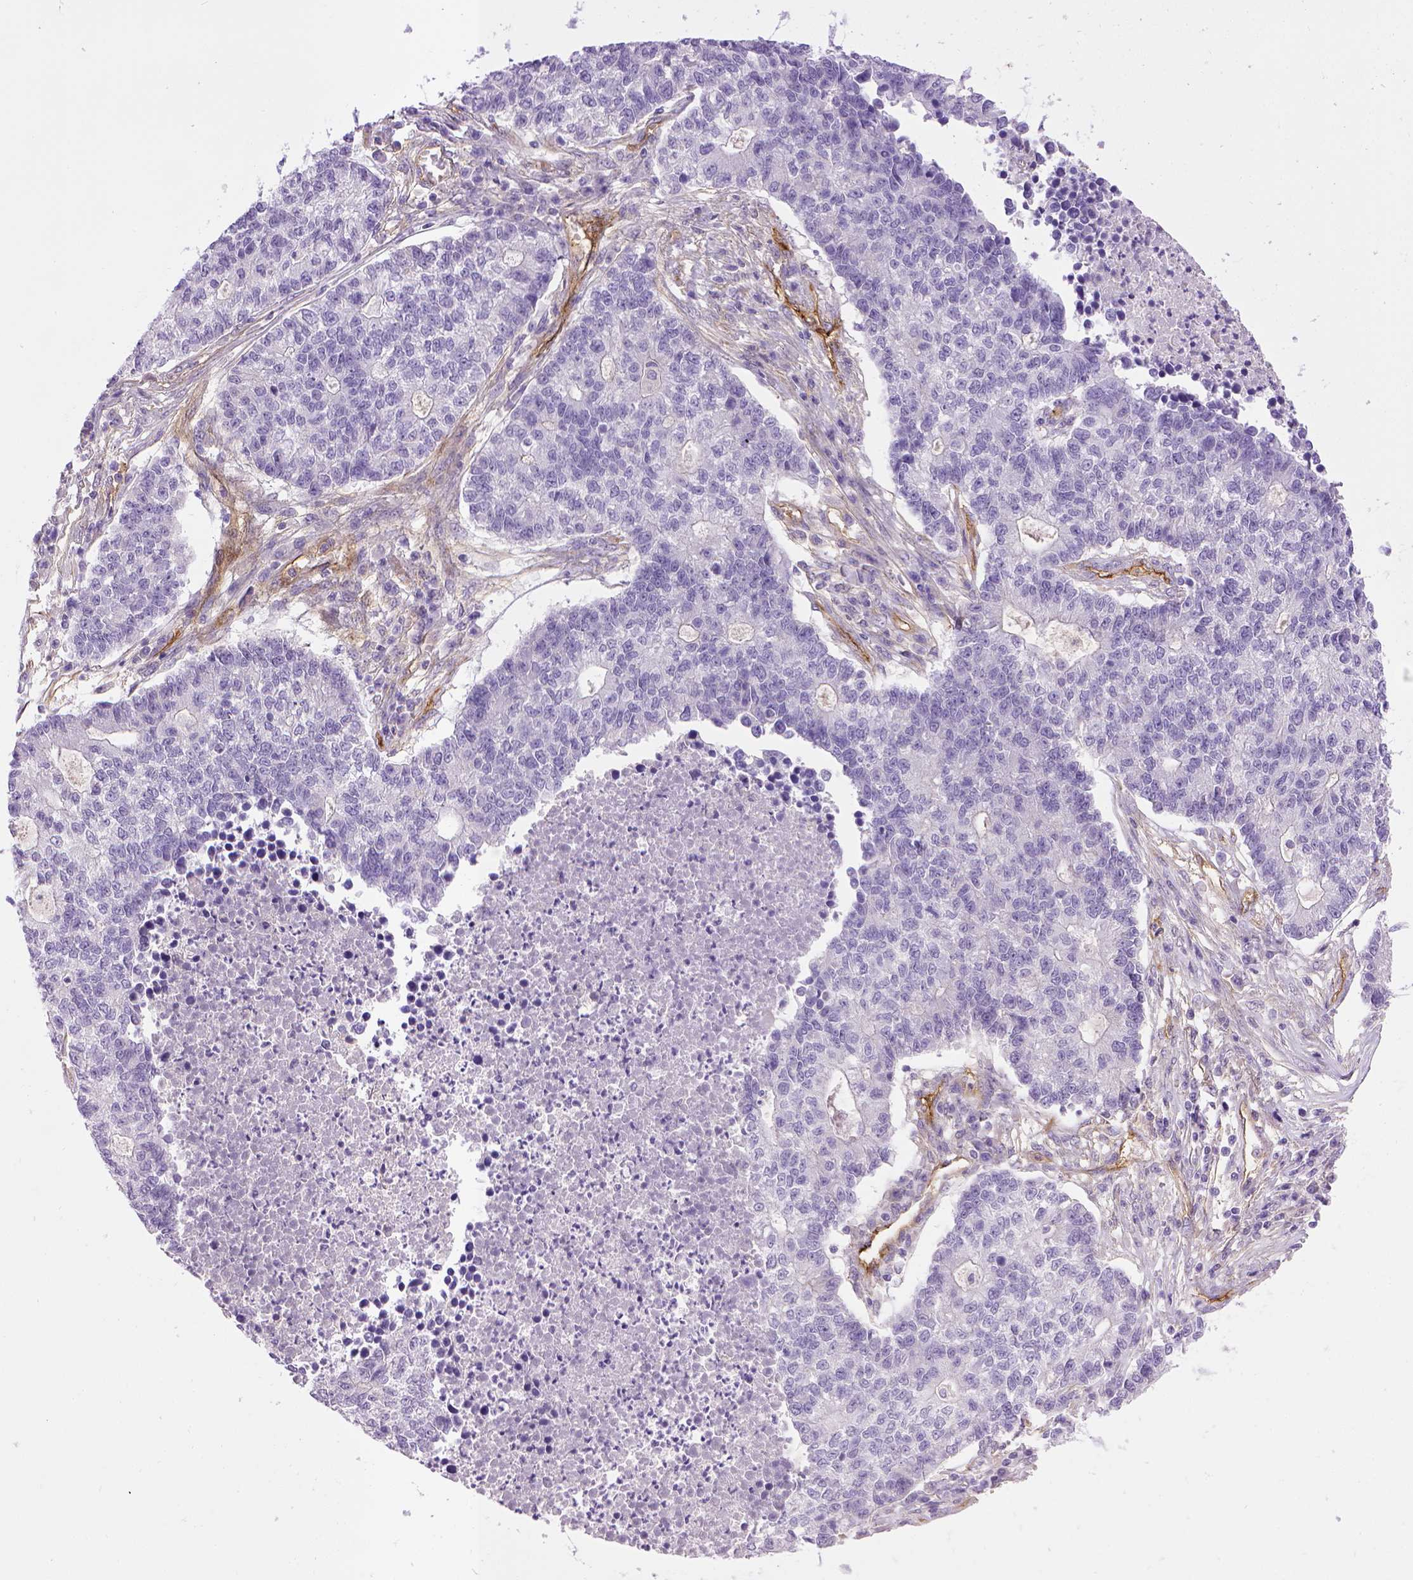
{"staining": {"intensity": "negative", "quantity": "none", "location": "none"}, "tissue": "lung cancer", "cell_type": "Tumor cells", "image_type": "cancer", "snomed": [{"axis": "morphology", "description": "Adenocarcinoma, NOS"}, {"axis": "topography", "description": "Lung"}], "caption": "IHC photomicrograph of neoplastic tissue: lung adenocarcinoma stained with DAB demonstrates no significant protein staining in tumor cells.", "gene": "ENG", "patient": {"sex": "male", "age": 57}}